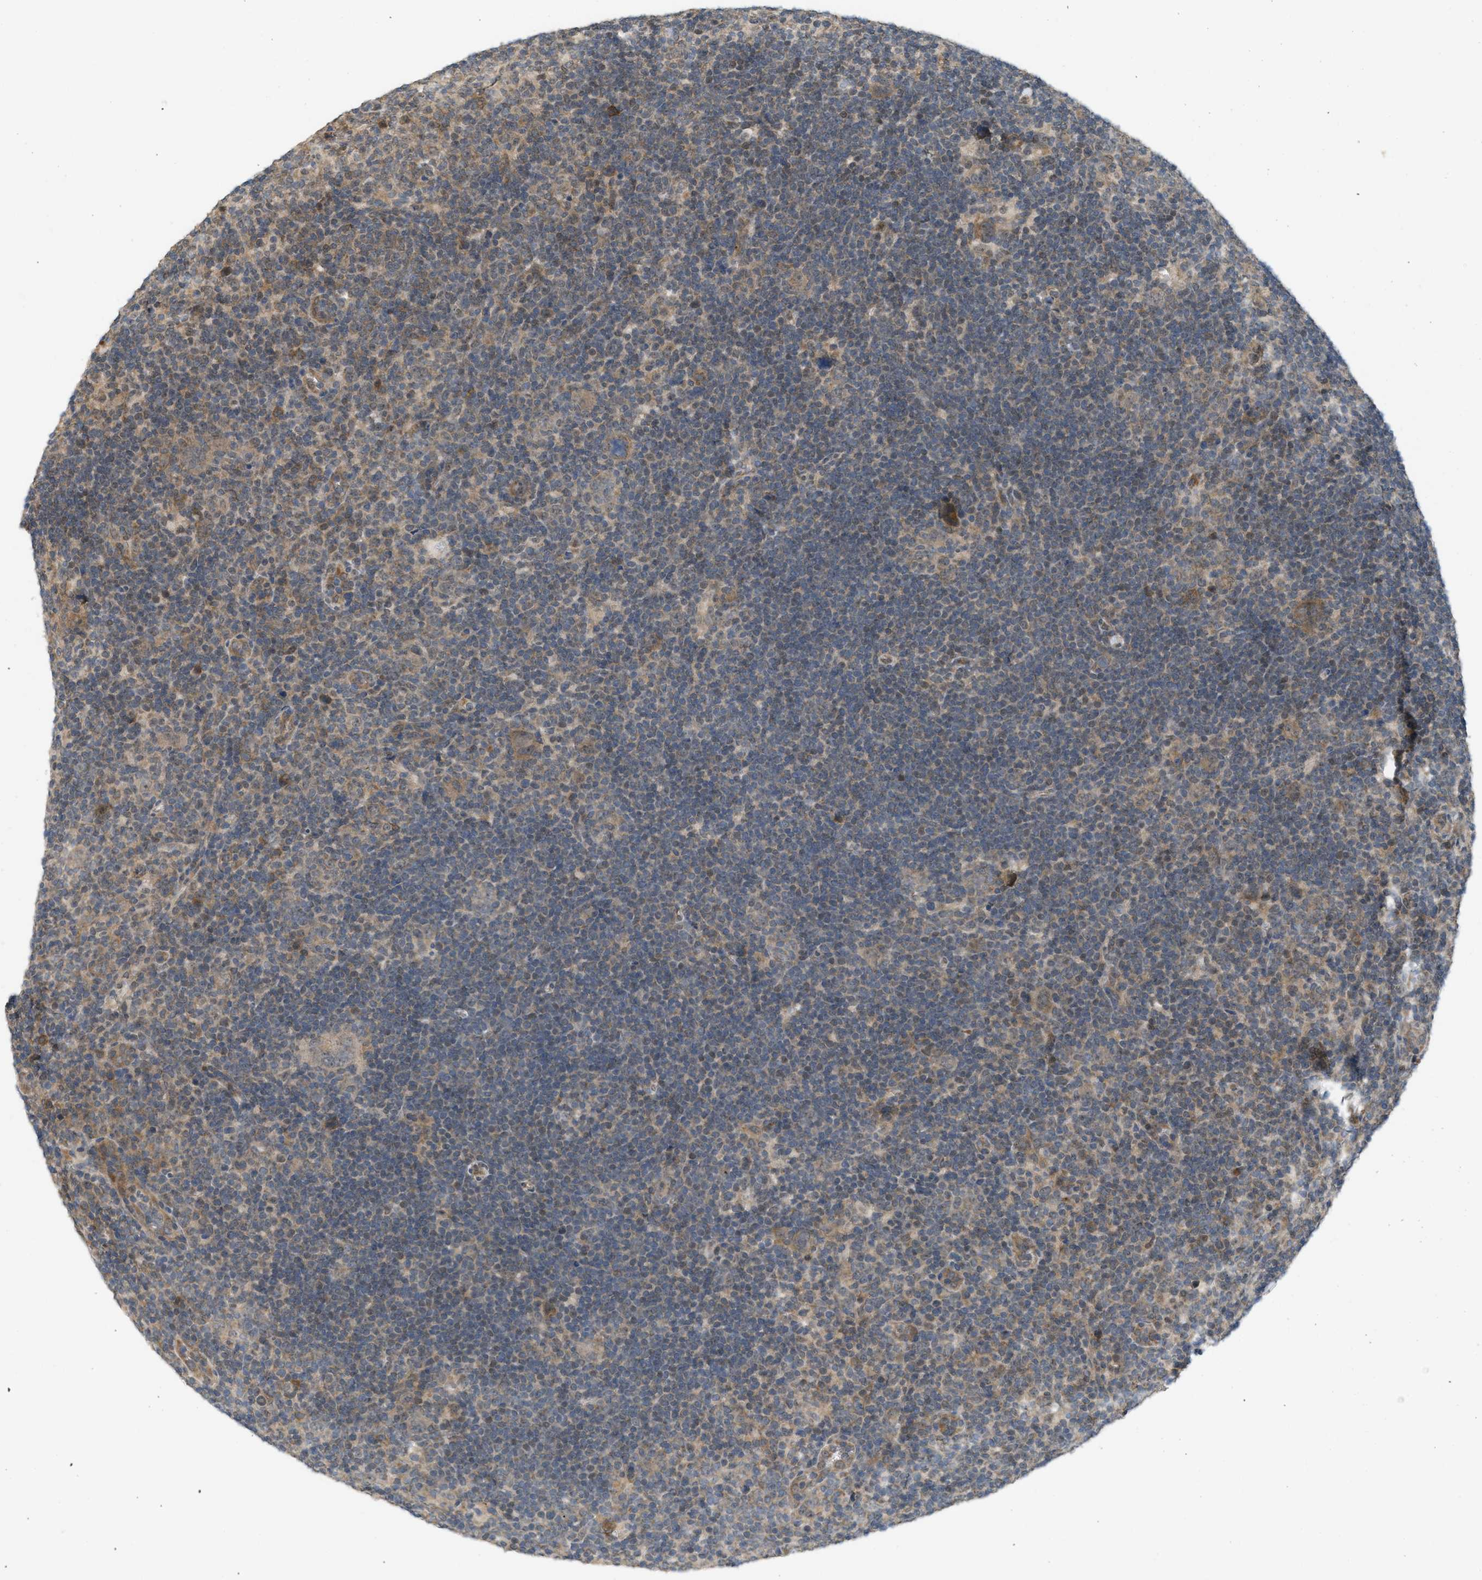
{"staining": {"intensity": "weak", "quantity": "25%-75%", "location": "cytoplasmic/membranous"}, "tissue": "lymphoma", "cell_type": "Tumor cells", "image_type": "cancer", "snomed": [{"axis": "morphology", "description": "Hodgkin's disease, NOS"}, {"axis": "topography", "description": "Lymph node"}], "caption": "Human Hodgkin's disease stained with a brown dye exhibits weak cytoplasmic/membranous positive positivity in about 25%-75% of tumor cells.", "gene": "PRKD1", "patient": {"sex": "female", "age": 57}}